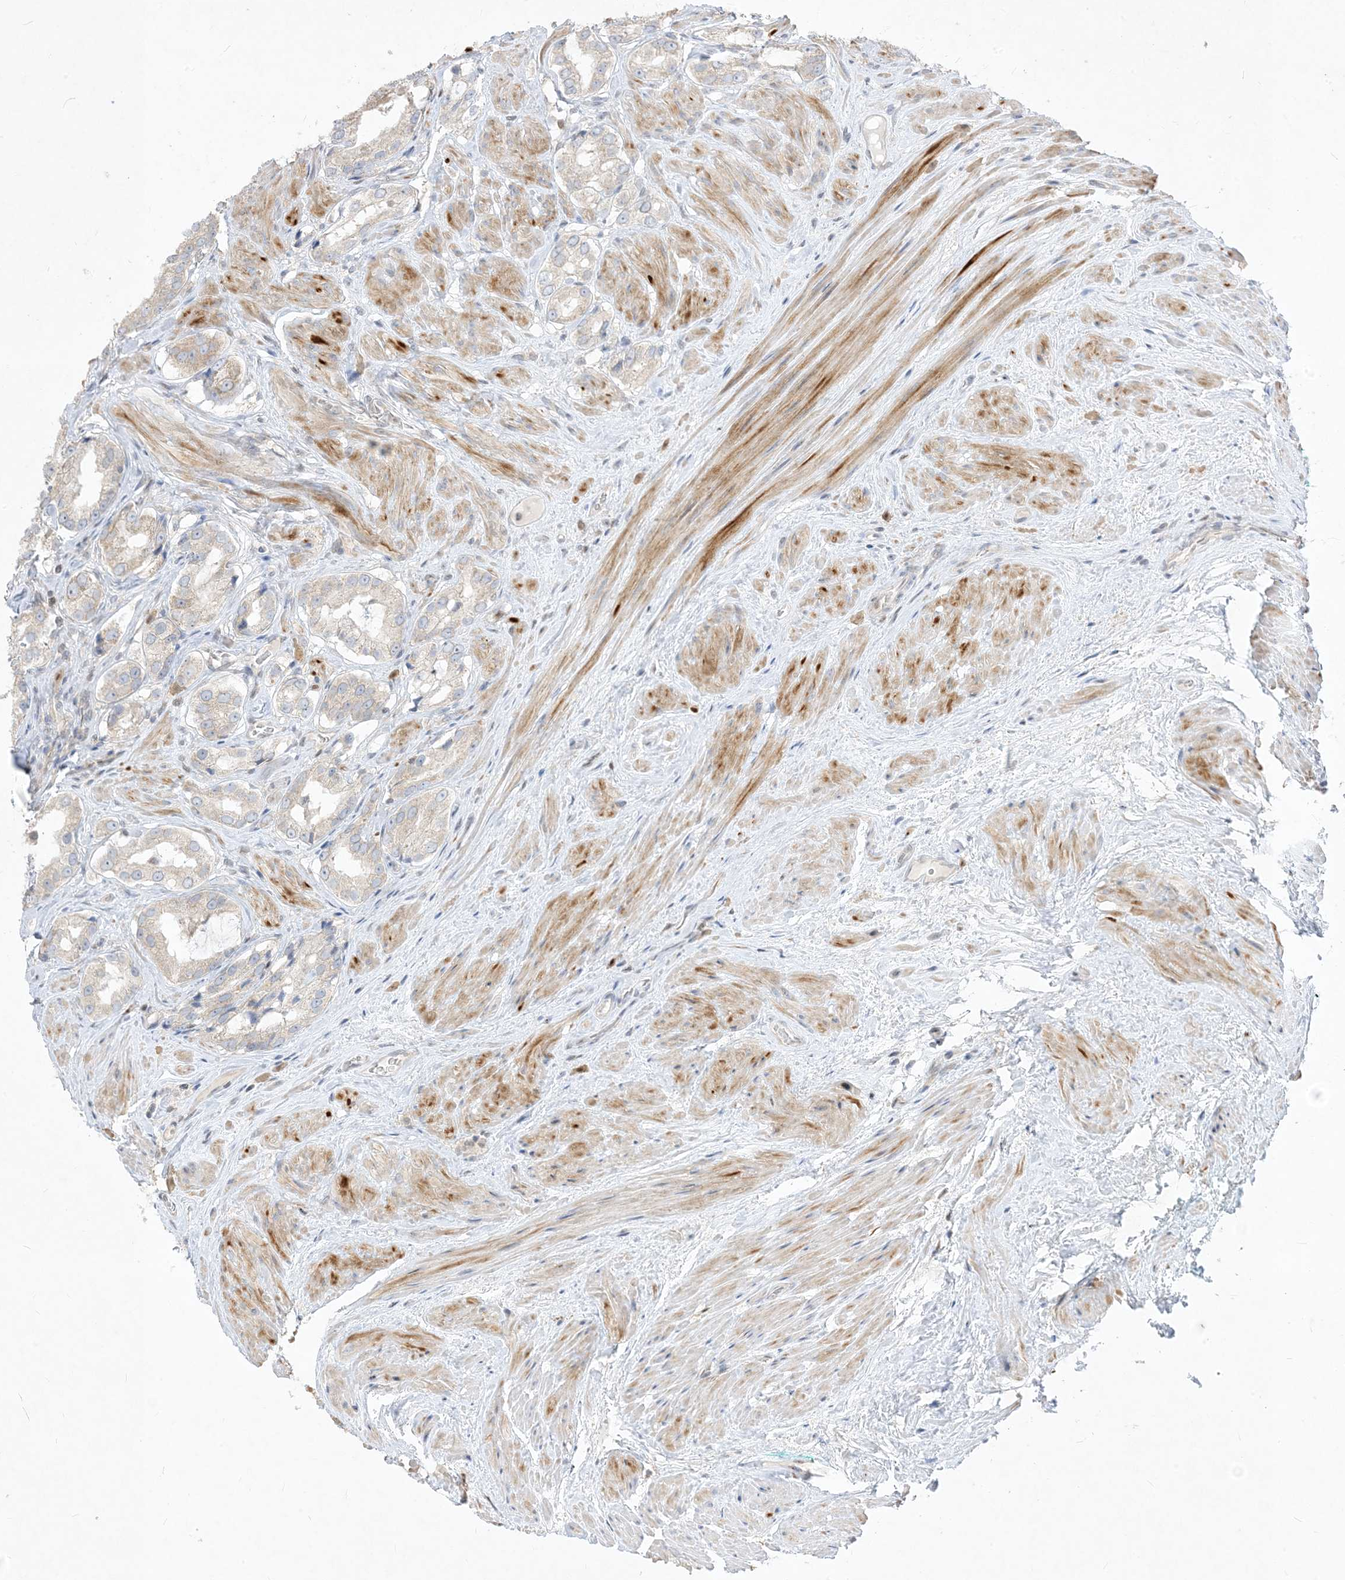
{"staining": {"intensity": "weak", "quantity": "<25%", "location": "cytoplasmic/membranous"}, "tissue": "prostate cancer", "cell_type": "Tumor cells", "image_type": "cancer", "snomed": [{"axis": "morphology", "description": "Adenocarcinoma, Low grade"}, {"axis": "topography", "description": "Prostate"}], "caption": "This photomicrograph is of prostate adenocarcinoma (low-grade) stained with immunohistochemistry (IHC) to label a protein in brown with the nuclei are counter-stained blue. There is no expression in tumor cells.", "gene": "BHLHE40", "patient": {"sex": "male", "age": 54}}